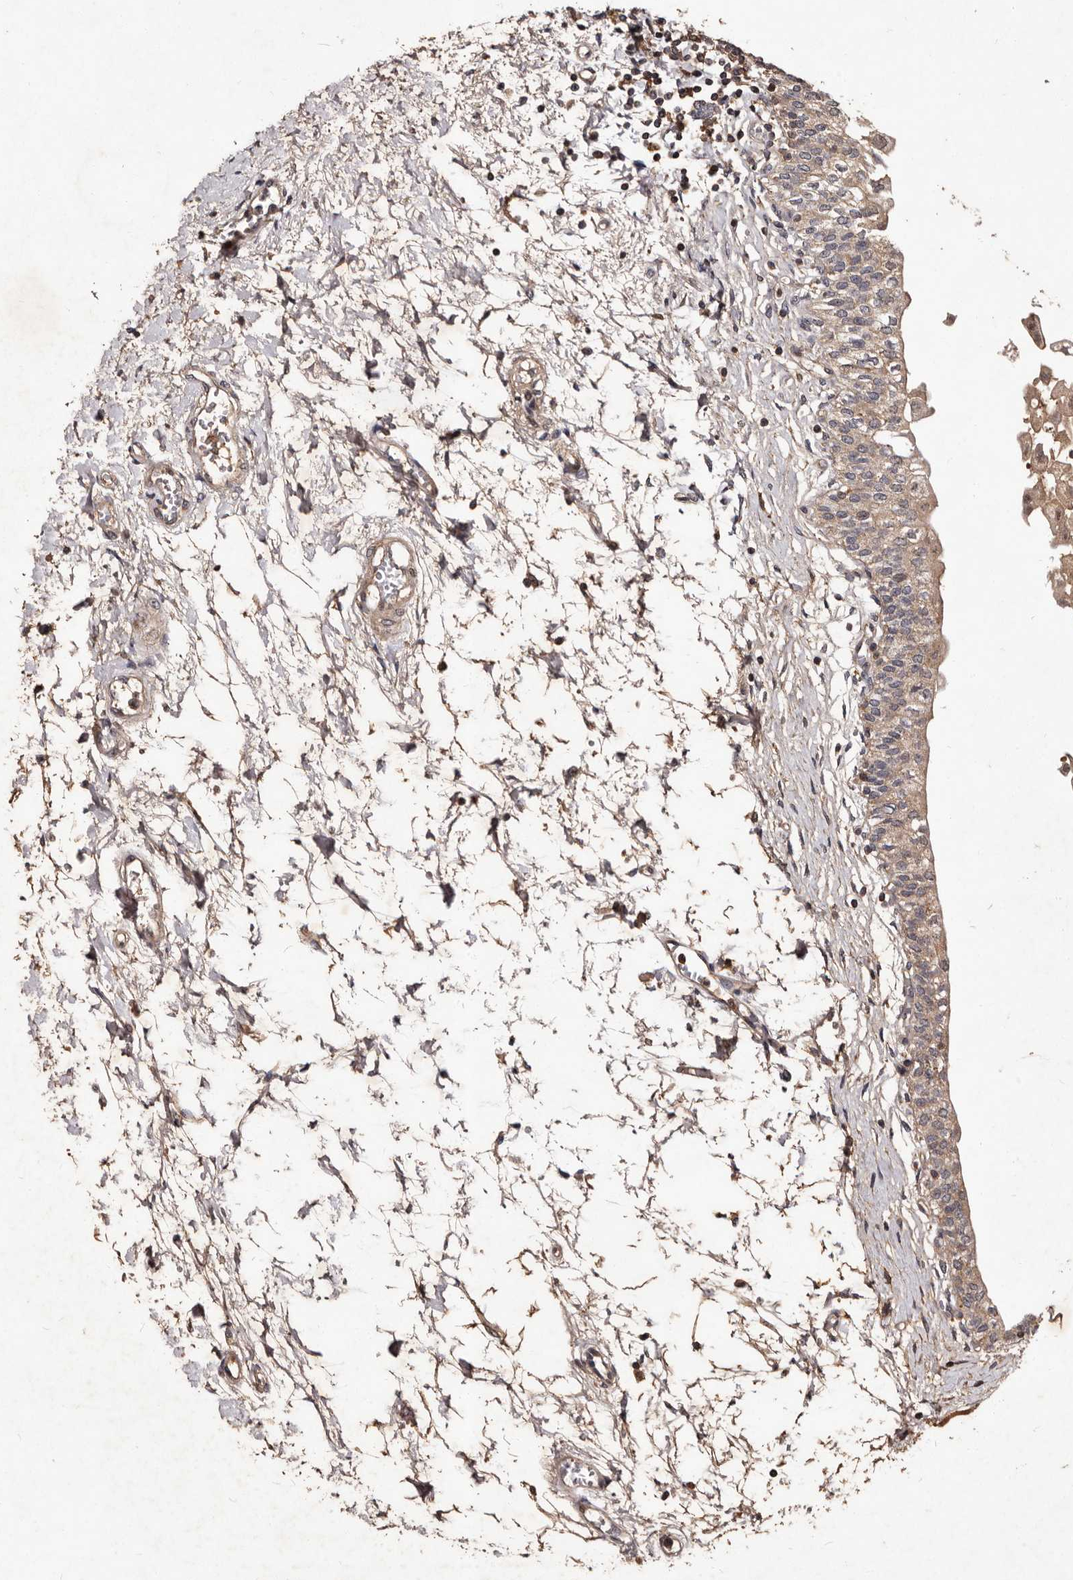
{"staining": {"intensity": "moderate", "quantity": "25%-75%", "location": "cytoplasmic/membranous"}, "tissue": "urinary bladder", "cell_type": "Urothelial cells", "image_type": "normal", "snomed": [{"axis": "morphology", "description": "Normal tissue, NOS"}, {"axis": "topography", "description": "Urinary bladder"}], "caption": "Immunohistochemical staining of normal human urinary bladder reveals moderate cytoplasmic/membranous protein expression in approximately 25%-75% of urothelial cells. The staining was performed using DAB, with brown indicating positive protein expression. Nuclei are stained blue with hematoxylin.", "gene": "MKRN3", "patient": {"sex": "male", "age": 55}}